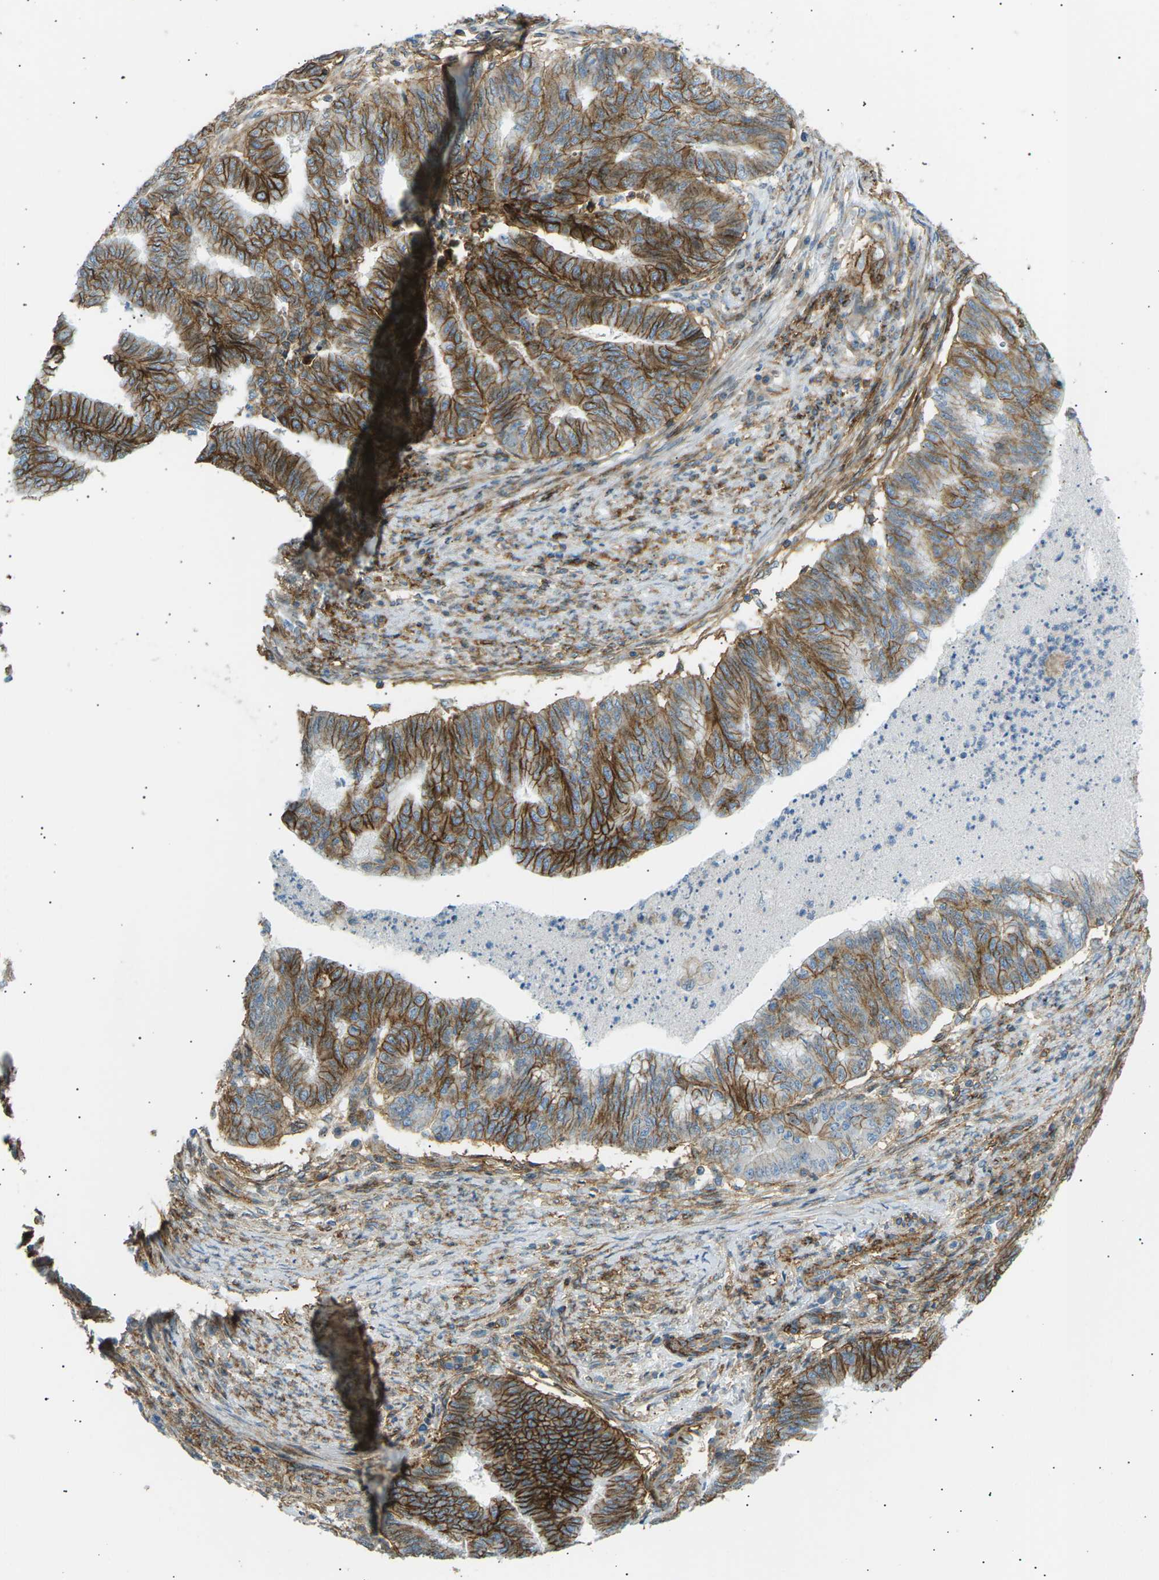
{"staining": {"intensity": "strong", "quantity": ">75%", "location": "cytoplasmic/membranous"}, "tissue": "endometrial cancer", "cell_type": "Tumor cells", "image_type": "cancer", "snomed": [{"axis": "morphology", "description": "Adenocarcinoma, NOS"}, {"axis": "topography", "description": "Endometrium"}], "caption": "This is an image of immunohistochemistry staining of endometrial cancer (adenocarcinoma), which shows strong positivity in the cytoplasmic/membranous of tumor cells.", "gene": "ATP2B4", "patient": {"sex": "female", "age": 79}}